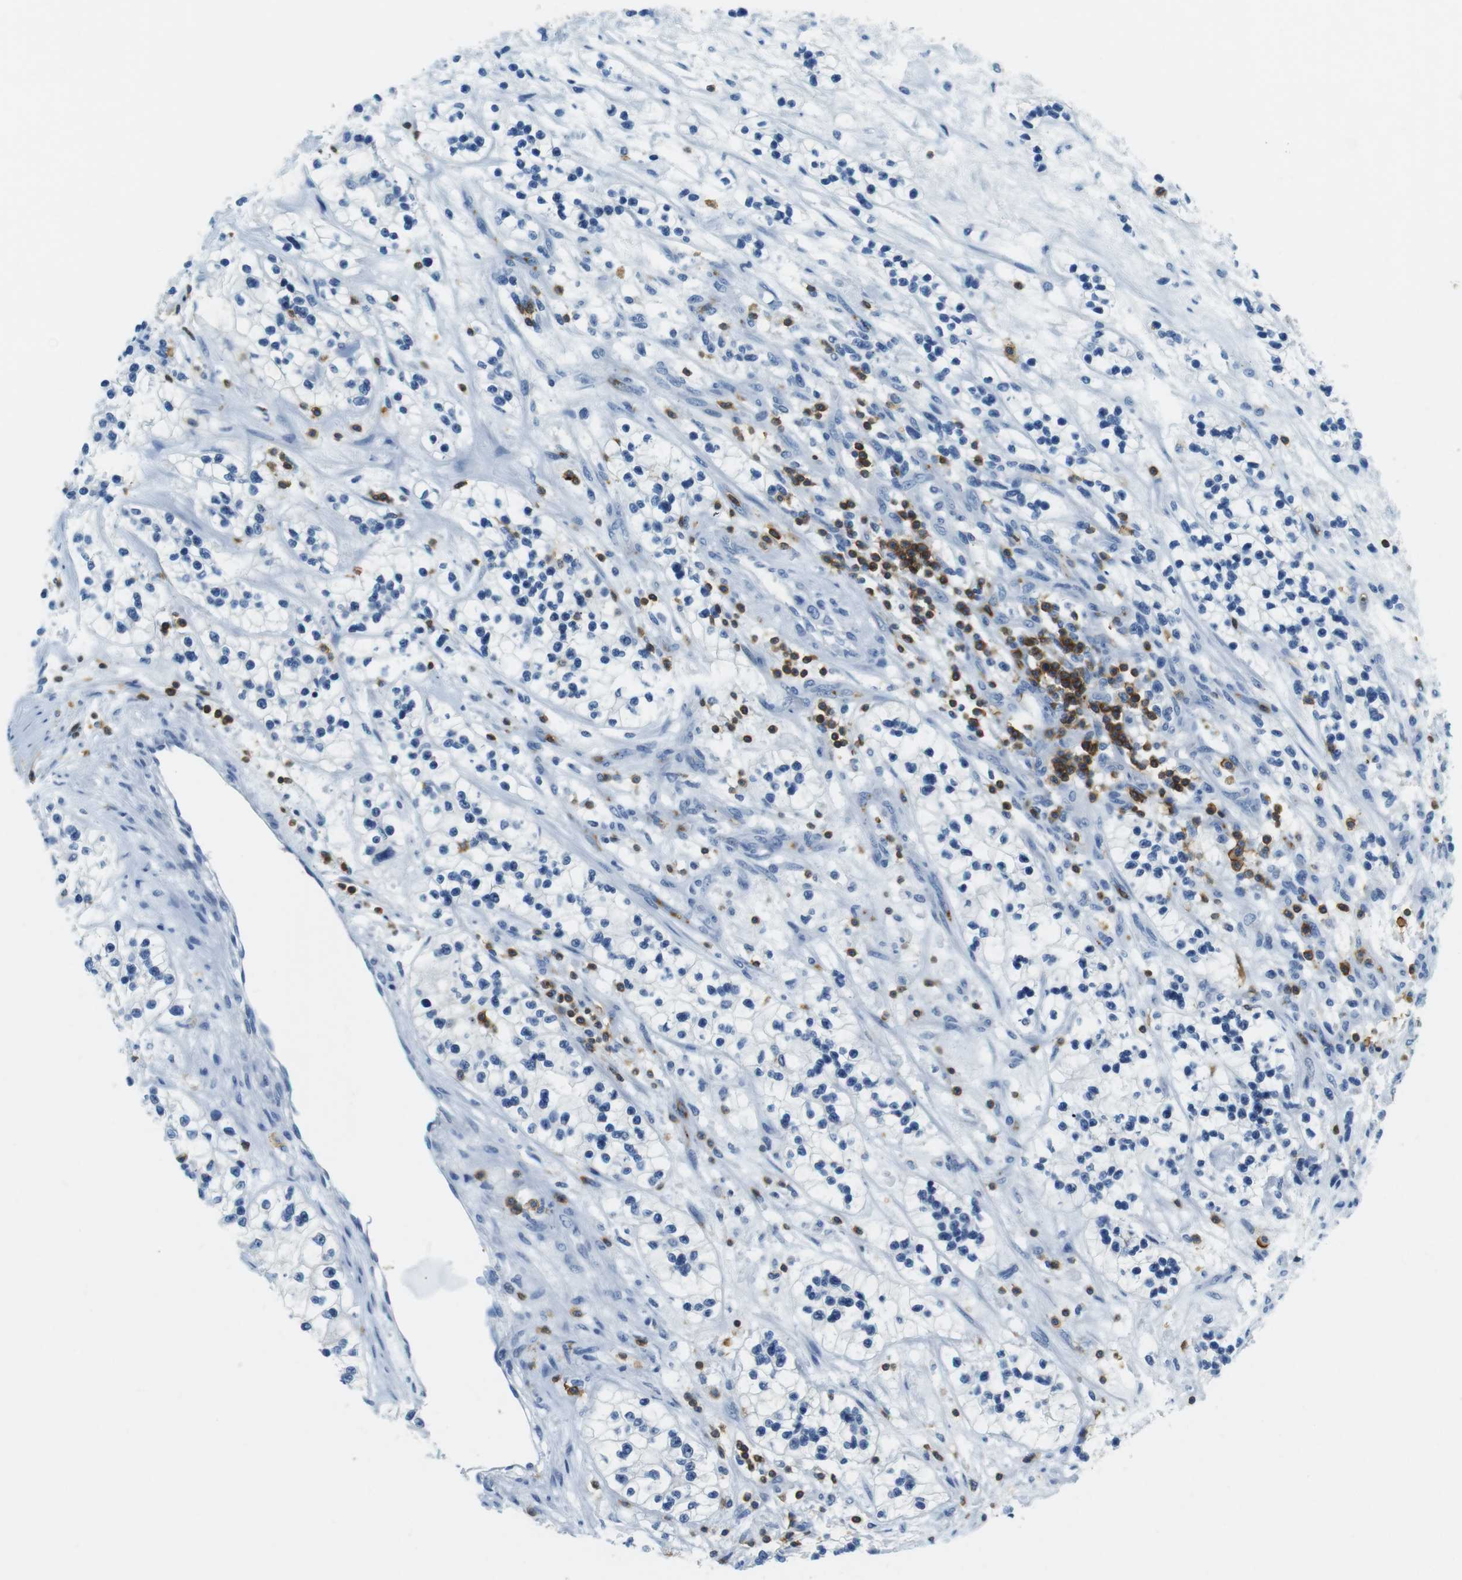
{"staining": {"intensity": "negative", "quantity": "none", "location": "none"}, "tissue": "renal cancer", "cell_type": "Tumor cells", "image_type": "cancer", "snomed": [{"axis": "morphology", "description": "Adenocarcinoma, NOS"}, {"axis": "topography", "description": "Kidney"}], "caption": "Immunohistochemical staining of renal cancer (adenocarcinoma) exhibits no significant staining in tumor cells. (IHC, brightfield microscopy, high magnification).", "gene": "LAT", "patient": {"sex": "female", "age": 57}}